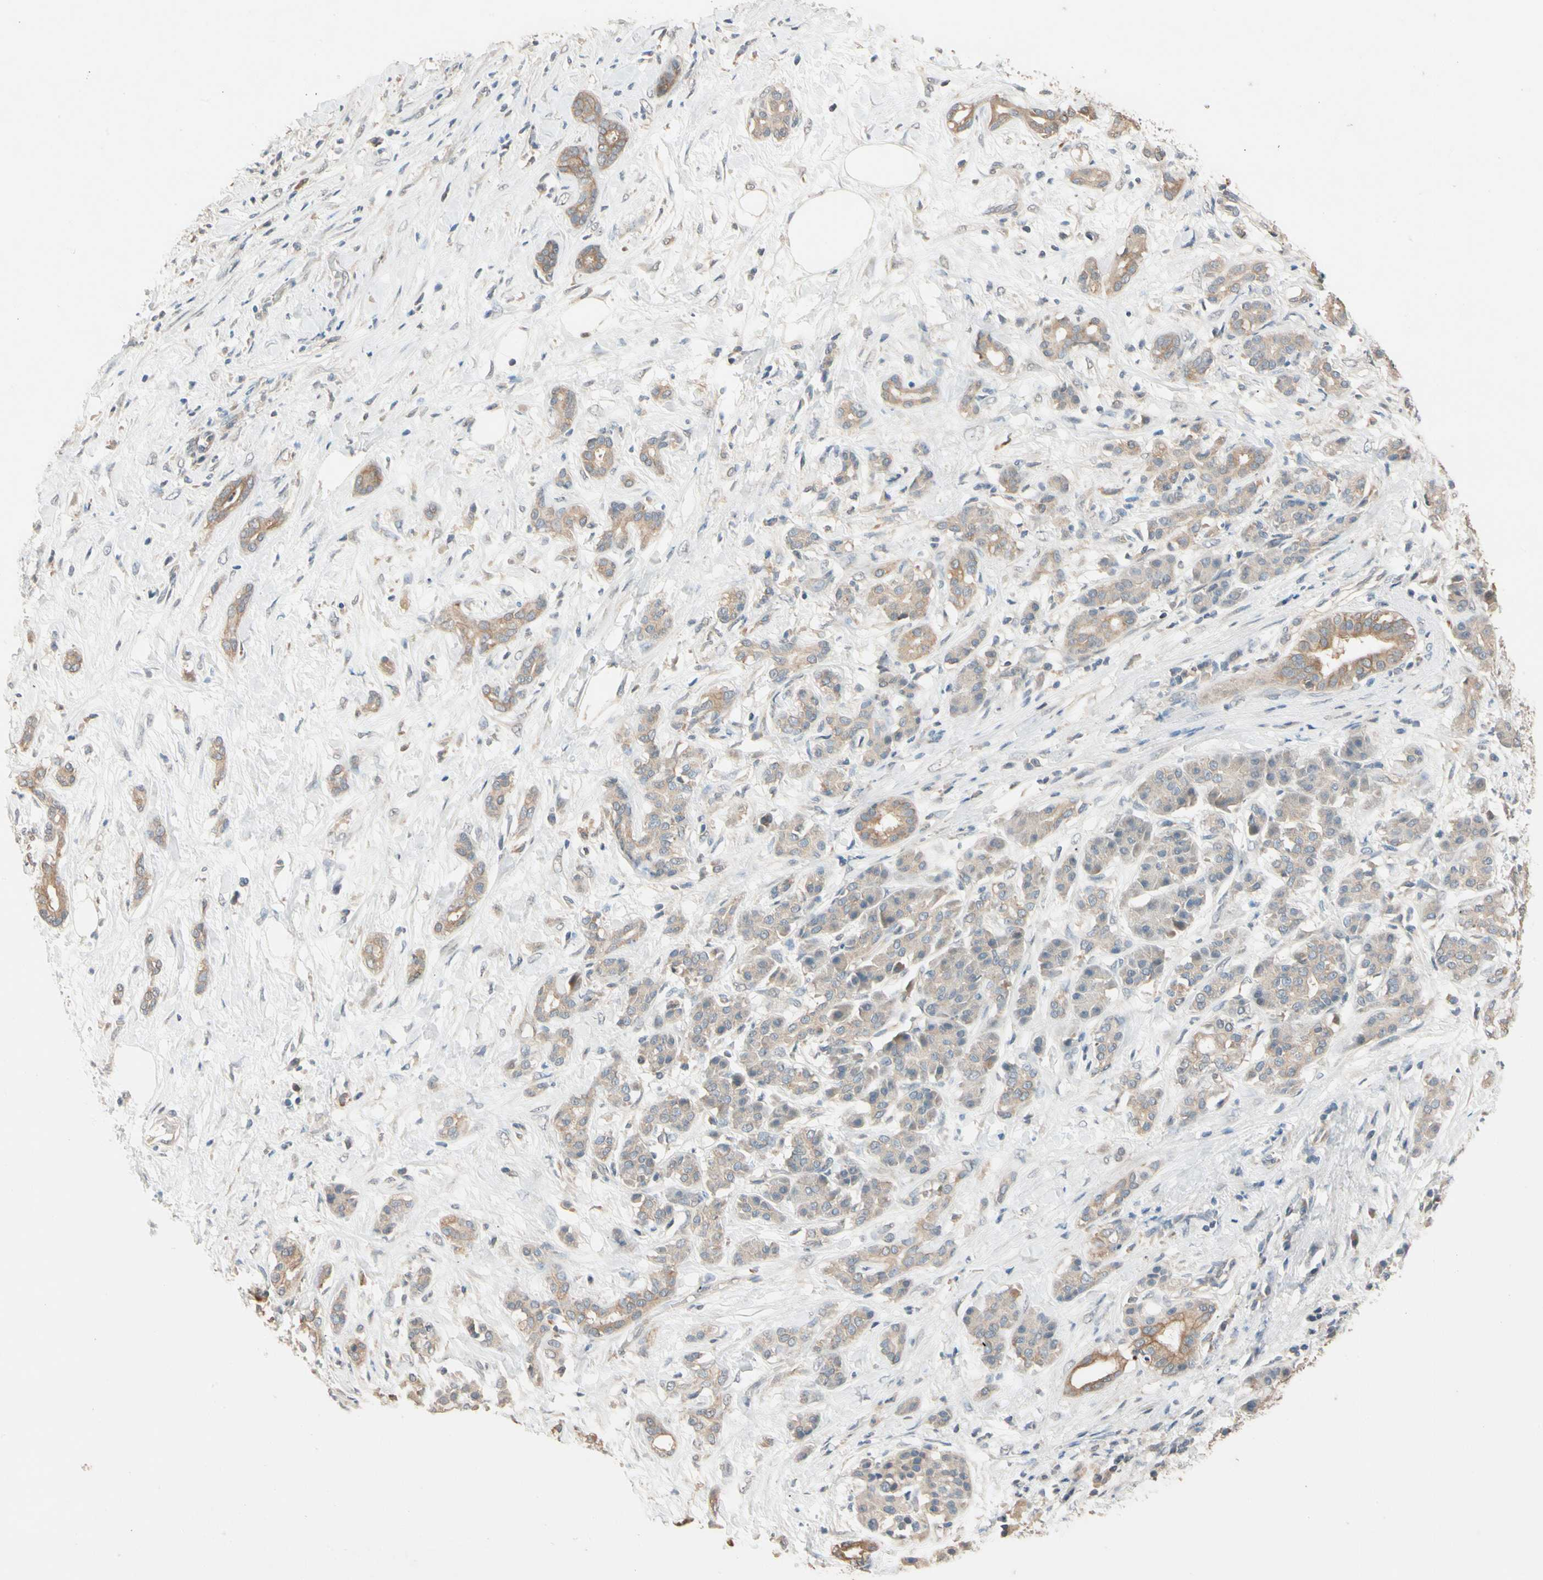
{"staining": {"intensity": "moderate", "quantity": ">75%", "location": "cytoplasmic/membranous"}, "tissue": "pancreatic cancer", "cell_type": "Tumor cells", "image_type": "cancer", "snomed": [{"axis": "morphology", "description": "Adenocarcinoma, NOS"}, {"axis": "topography", "description": "Pancreas"}], "caption": "An IHC photomicrograph of neoplastic tissue is shown. Protein staining in brown labels moderate cytoplasmic/membranous positivity in pancreatic cancer (adenocarcinoma) within tumor cells.", "gene": "MAP3K7", "patient": {"sex": "male", "age": 41}}